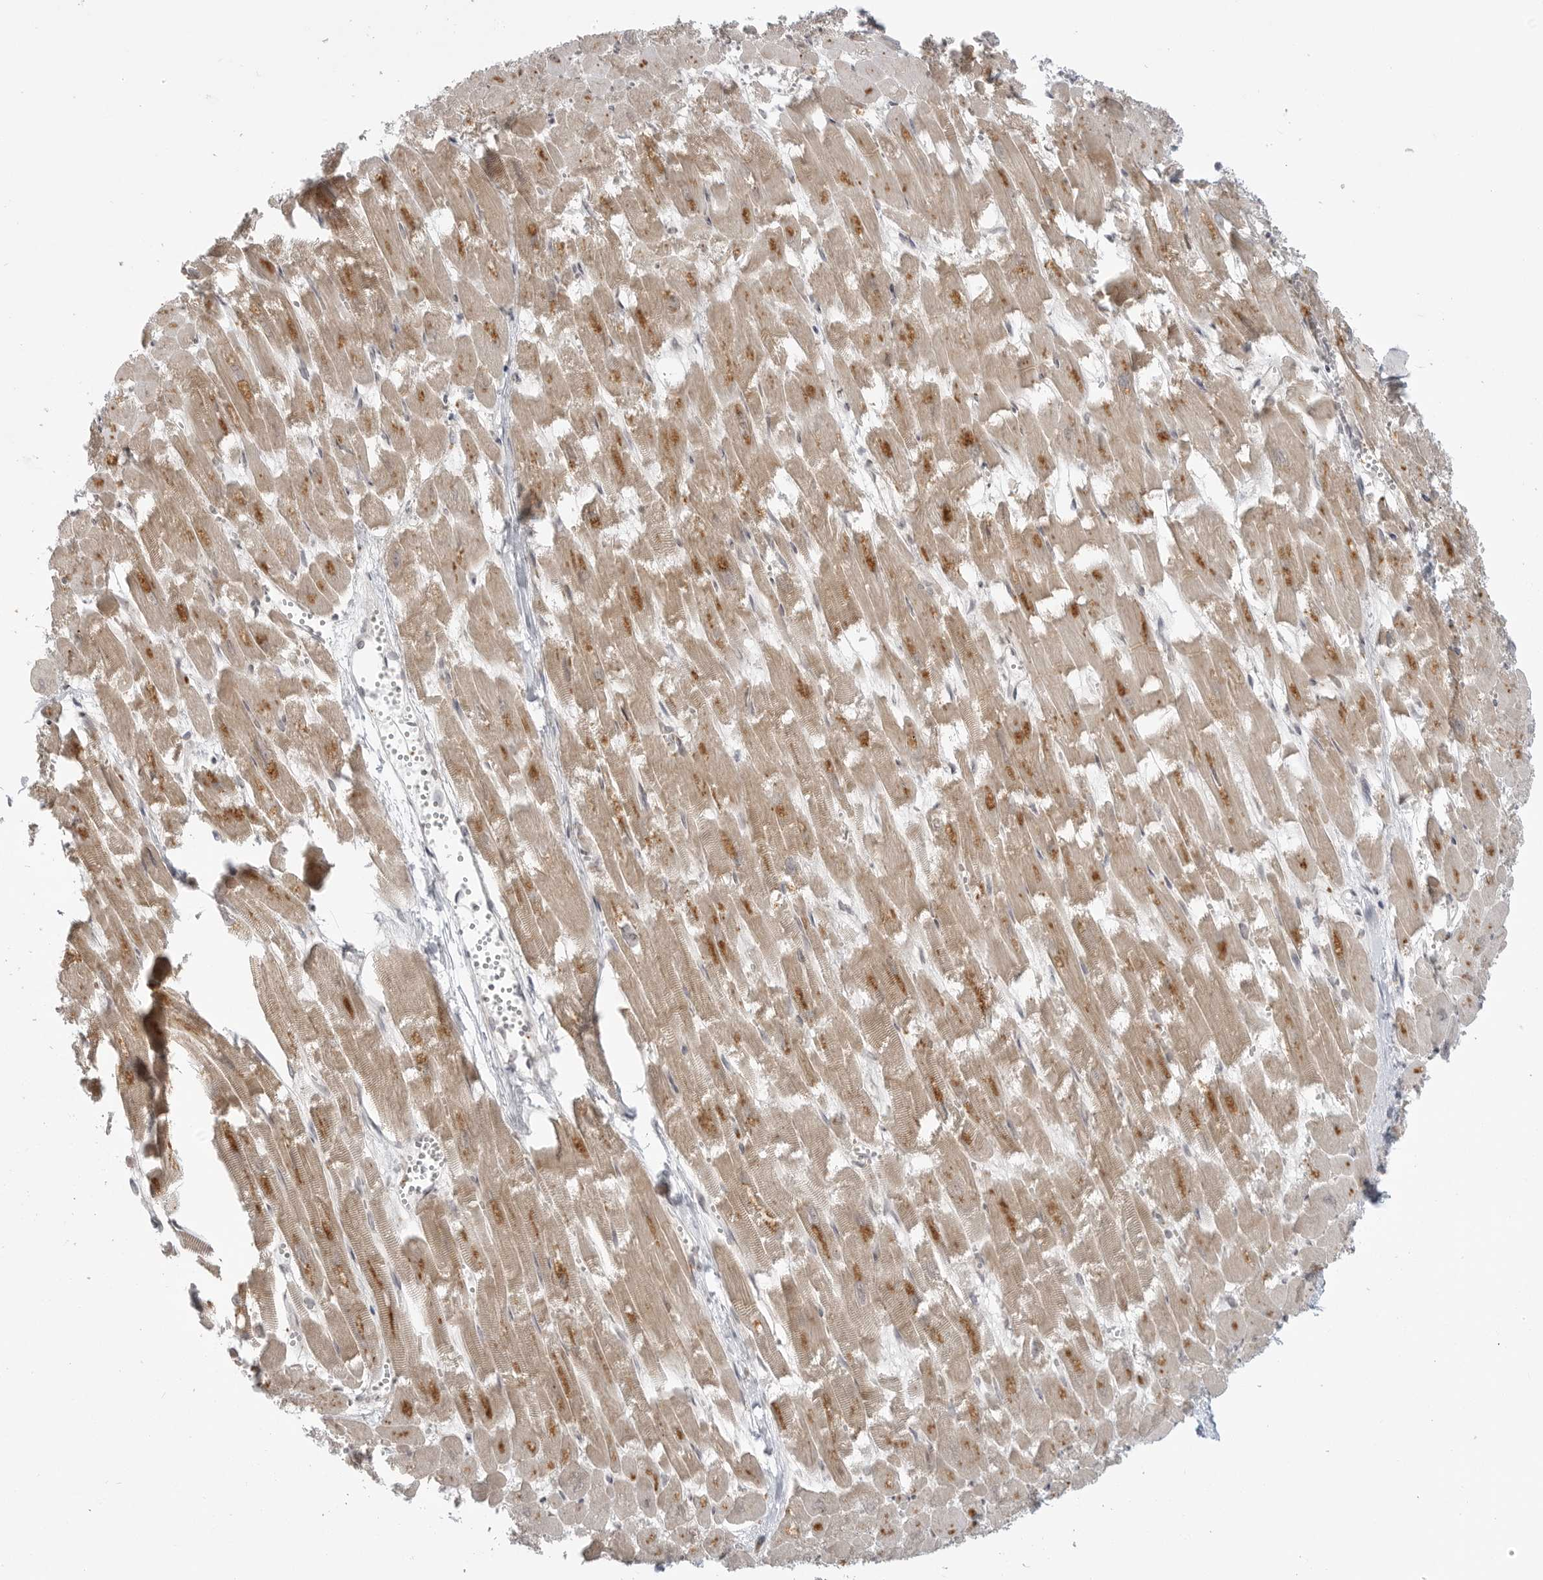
{"staining": {"intensity": "moderate", "quantity": "25%-75%", "location": "cytoplasmic/membranous"}, "tissue": "heart muscle", "cell_type": "Cardiomyocytes", "image_type": "normal", "snomed": [{"axis": "morphology", "description": "Normal tissue, NOS"}, {"axis": "topography", "description": "Heart"}], "caption": "Immunohistochemistry (IHC) micrograph of normal heart muscle stained for a protein (brown), which displays medium levels of moderate cytoplasmic/membranous expression in approximately 25%-75% of cardiomyocytes.", "gene": "KALRN", "patient": {"sex": "male", "age": 54}}